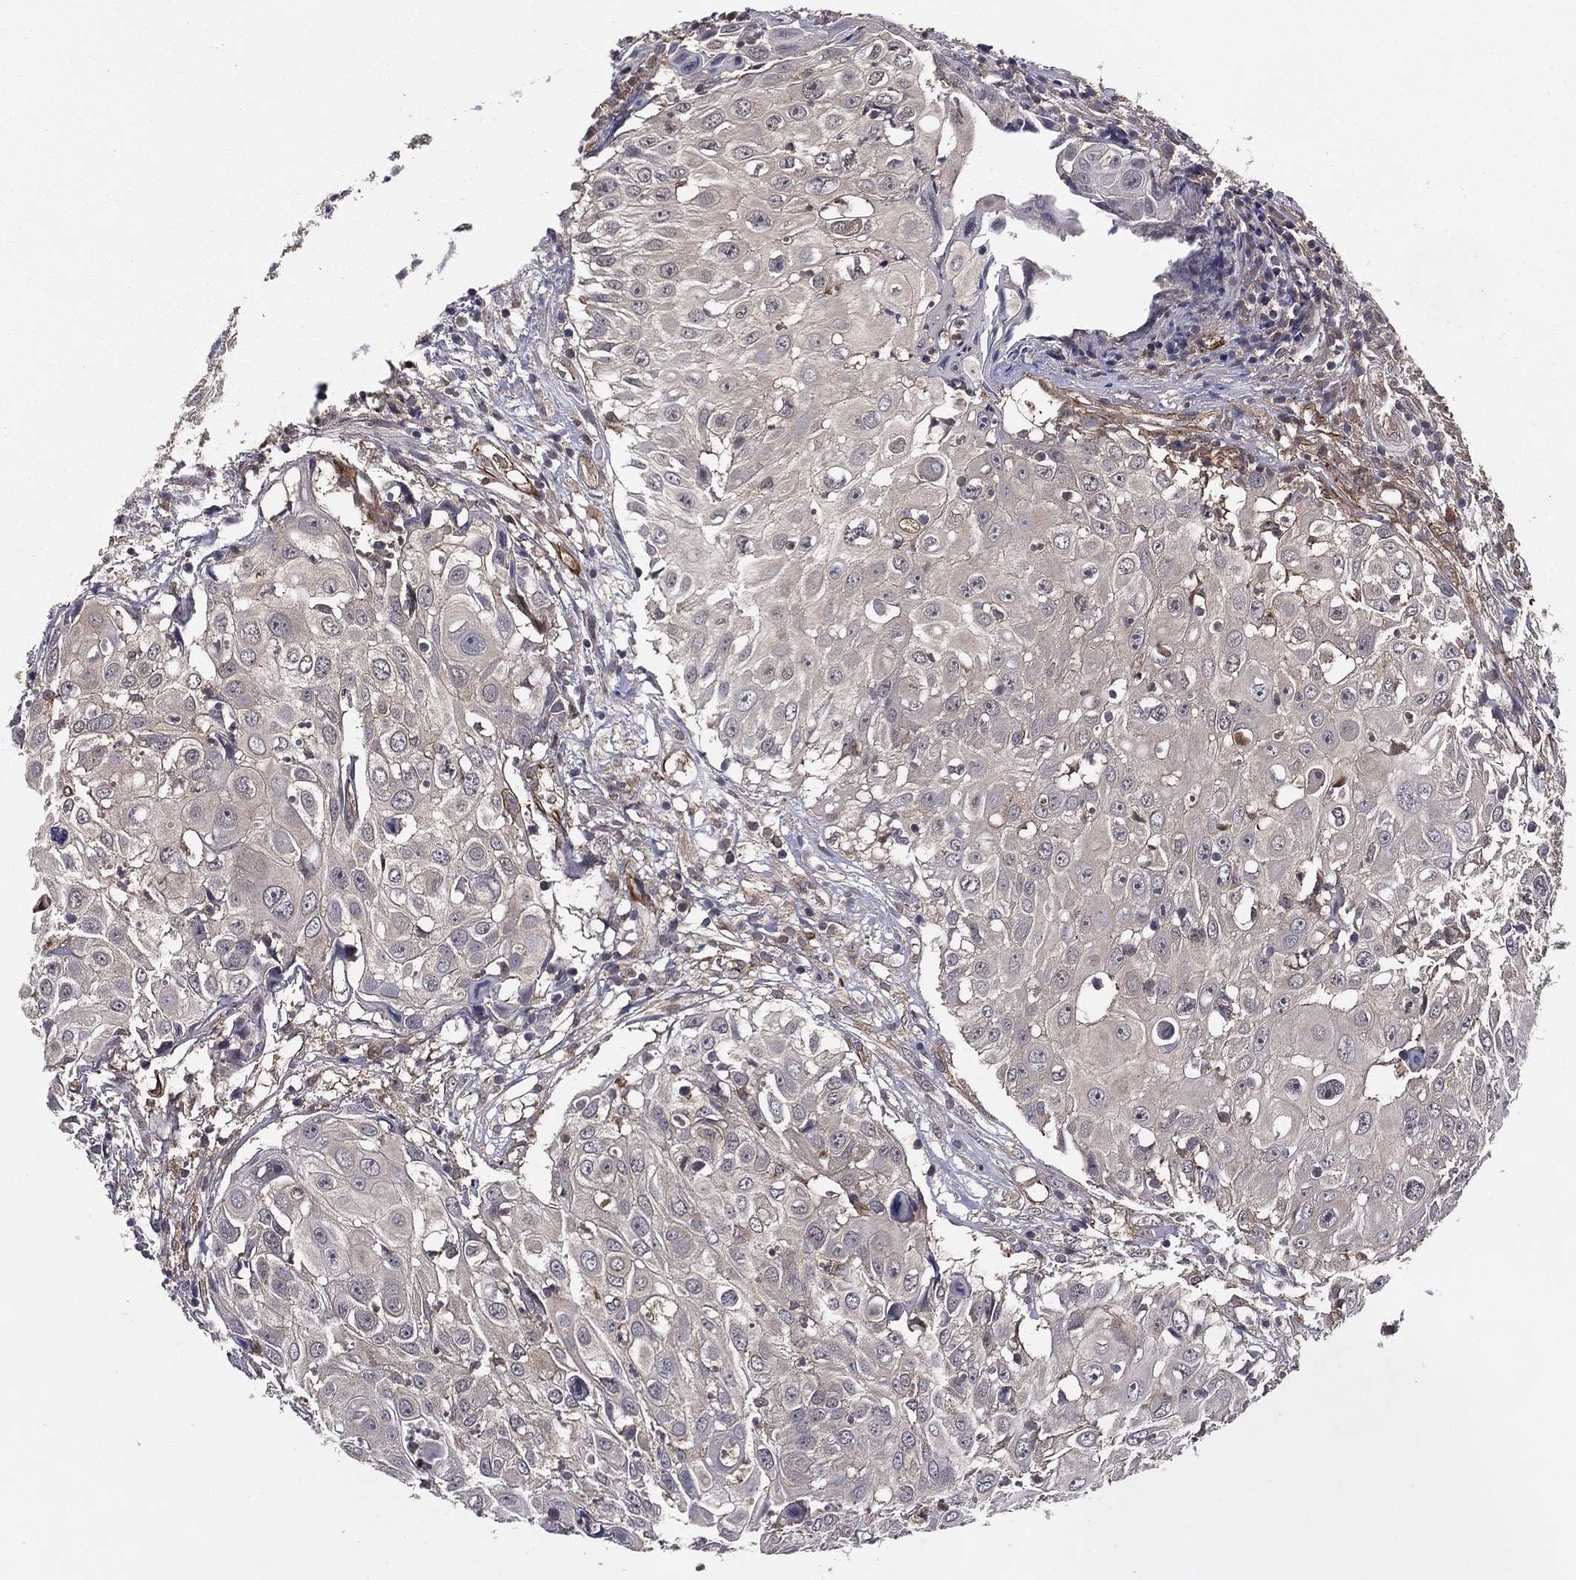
{"staining": {"intensity": "negative", "quantity": "none", "location": "none"}, "tissue": "urothelial cancer", "cell_type": "Tumor cells", "image_type": "cancer", "snomed": [{"axis": "morphology", "description": "Urothelial carcinoma, High grade"}, {"axis": "topography", "description": "Urinary bladder"}], "caption": "Immunohistochemistry photomicrograph of neoplastic tissue: urothelial cancer stained with DAB (3,3'-diaminobenzidine) shows no significant protein expression in tumor cells.", "gene": "CERT1", "patient": {"sex": "female", "age": 79}}